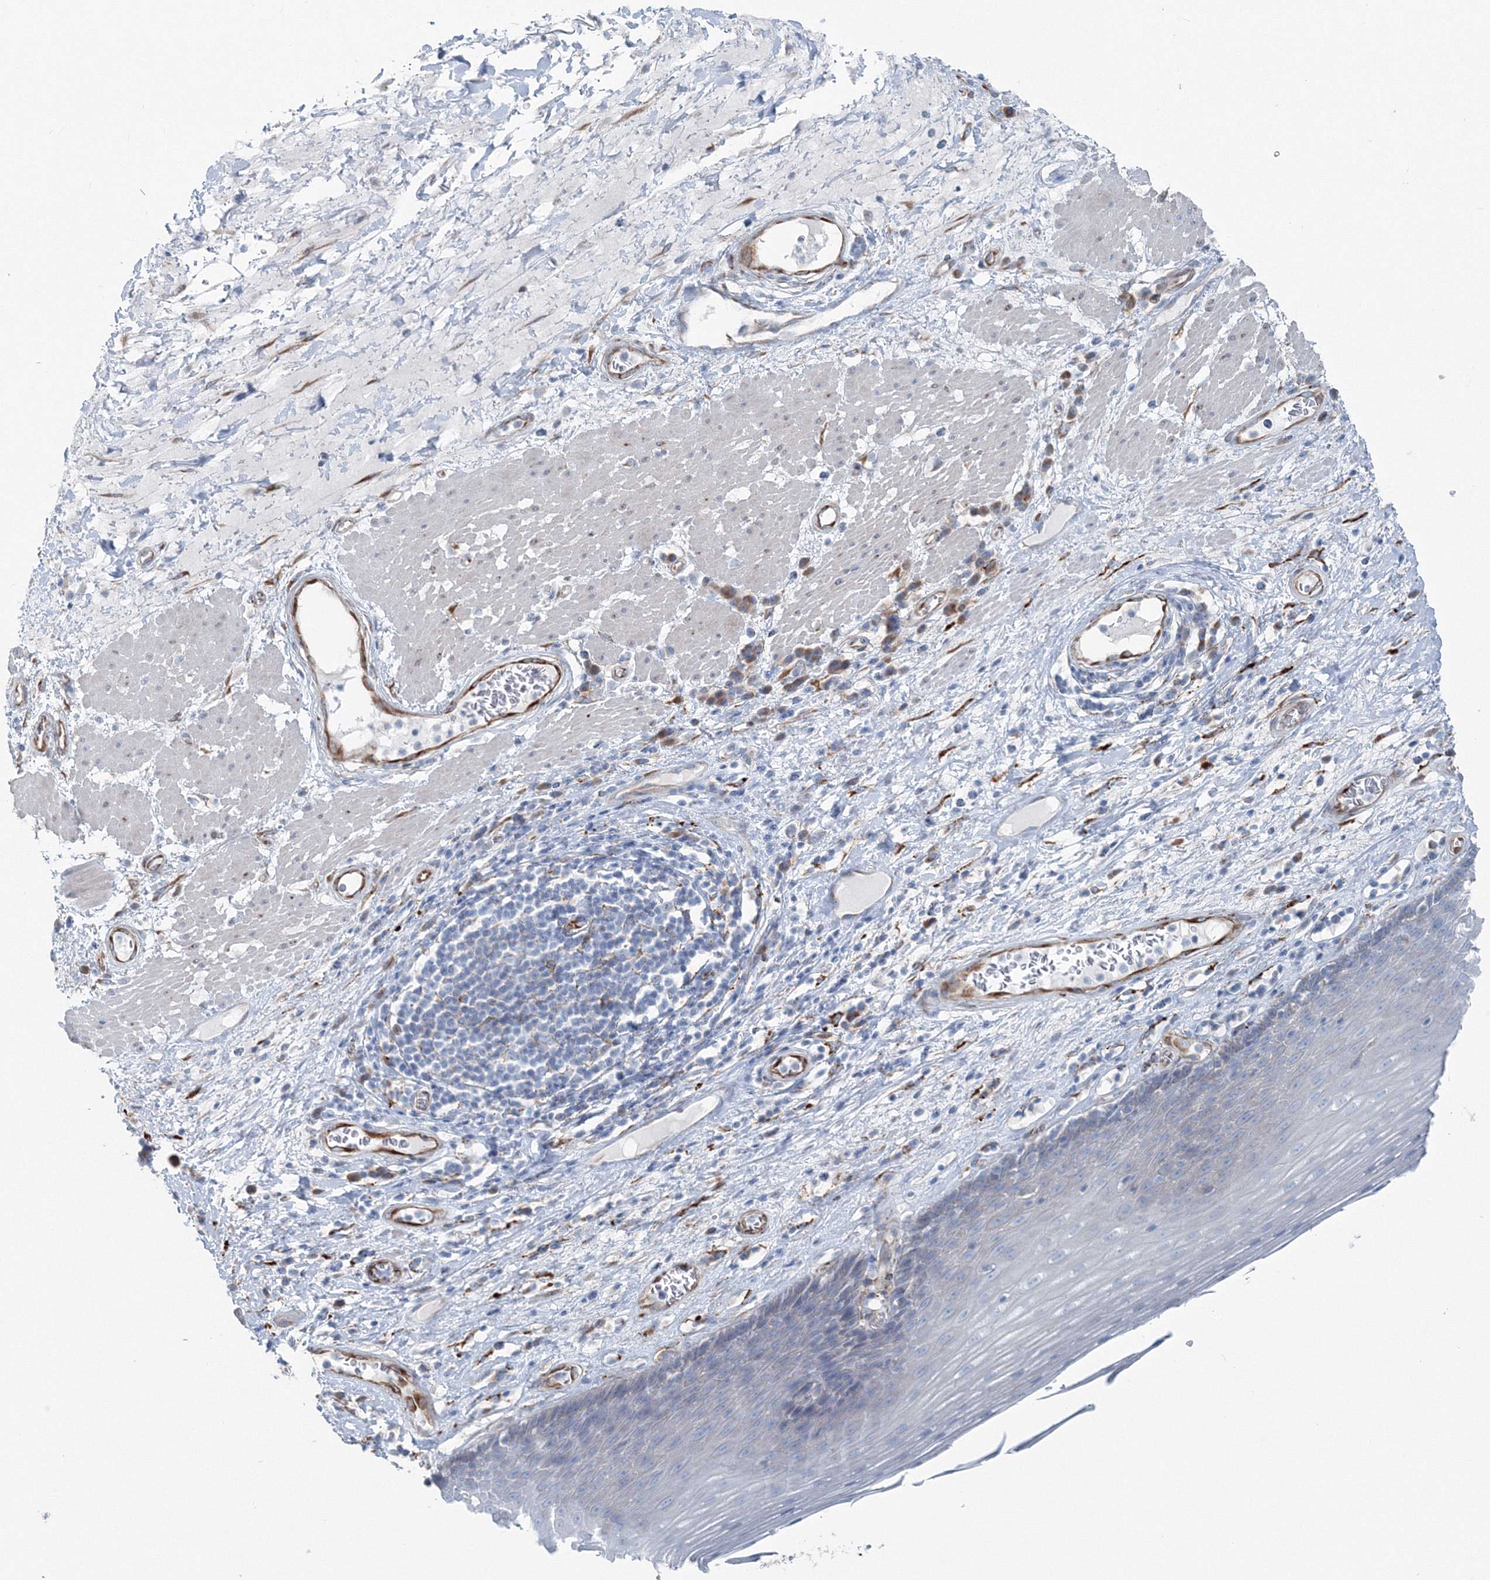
{"staining": {"intensity": "negative", "quantity": "none", "location": "none"}, "tissue": "esophagus", "cell_type": "Squamous epithelial cells", "image_type": "normal", "snomed": [{"axis": "morphology", "description": "Normal tissue, NOS"}, {"axis": "topography", "description": "Esophagus"}], "caption": "Immunohistochemistry of normal human esophagus displays no staining in squamous epithelial cells. Nuclei are stained in blue.", "gene": "ENSG00000285283", "patient": {"sex": "male", "age": 62}}